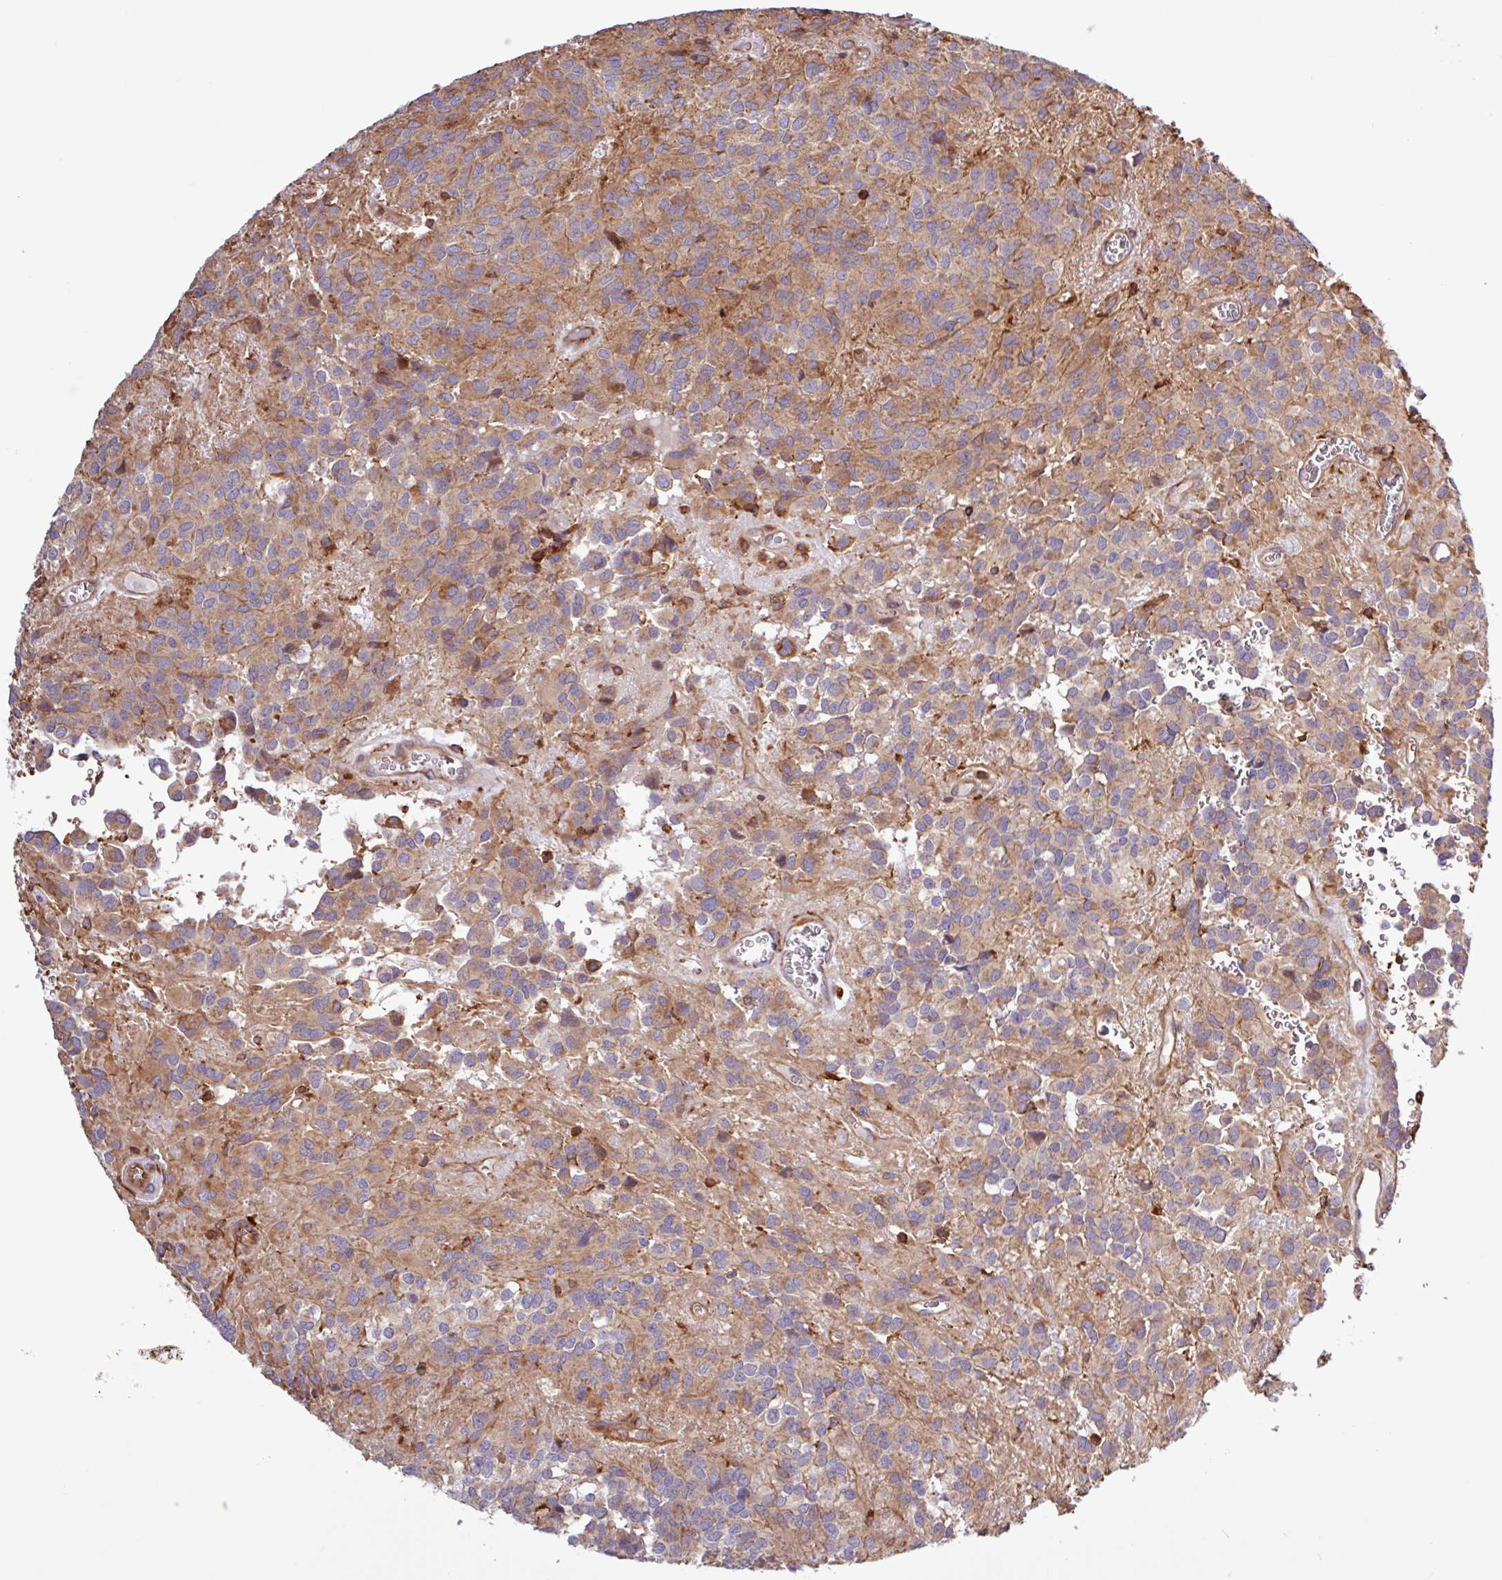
{"staining": {"intensity": "weak", "quantity": "25%-75%", "location": "cytoplasmic/membranous"}, "tissue": "glioma", "cell_type": "Tumor cells", "image_type": "cancer", "snomed": [{"axis": "morphology", "description": "Glioma, malignant, Low grade"}, {"axis": "topography", "description": "Brain"}], "caption": "Malignant low-grade glioma was stained to show a protein in brown. There is low levels of weak cytoplasmic/membranous positivity in about 25%-75% of tumor cells.", "gene": "ACTR3", "patient": {"sex": "male", "age": 56}}